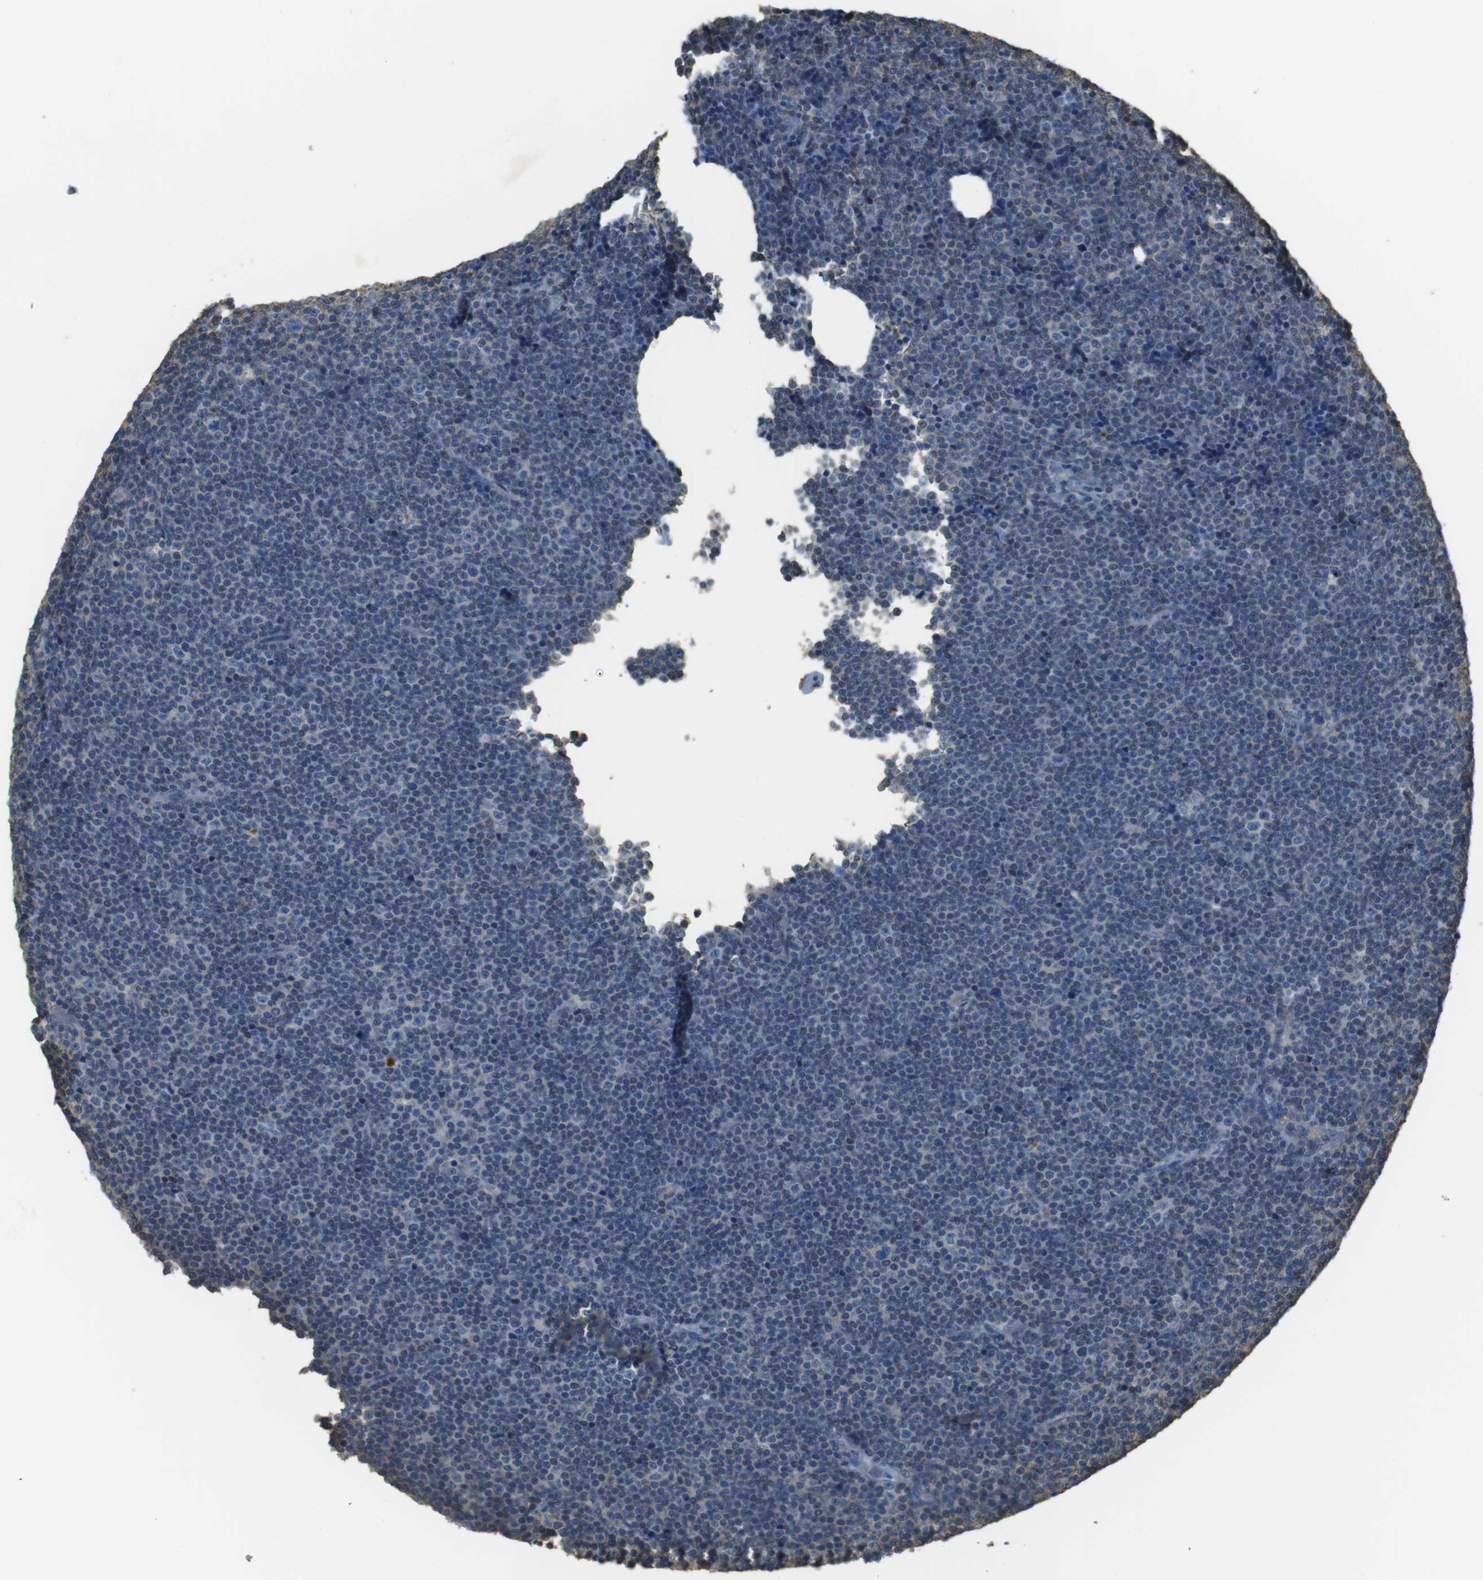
{"staining": {"intensity": "negative", "quantity": "none", "location": "none"}, "tissue": "lymphoma", "cell_type": "Tumor cells", "image_type": "cancer", "snomed": [{"axis": "morphology", "description": "Malignant lymphoma, non-Hodgkin's type, Low grade"}, {"axis": "topography", "description": "Lymph node"}], "caption": "Immunohistochemistry of malignant lymphoma, non-Hodgkin's type (low-grade) reveals no expression in tumor cells.", "gene": "FCAR", "patient": {"sex": "female", "age": 67}}